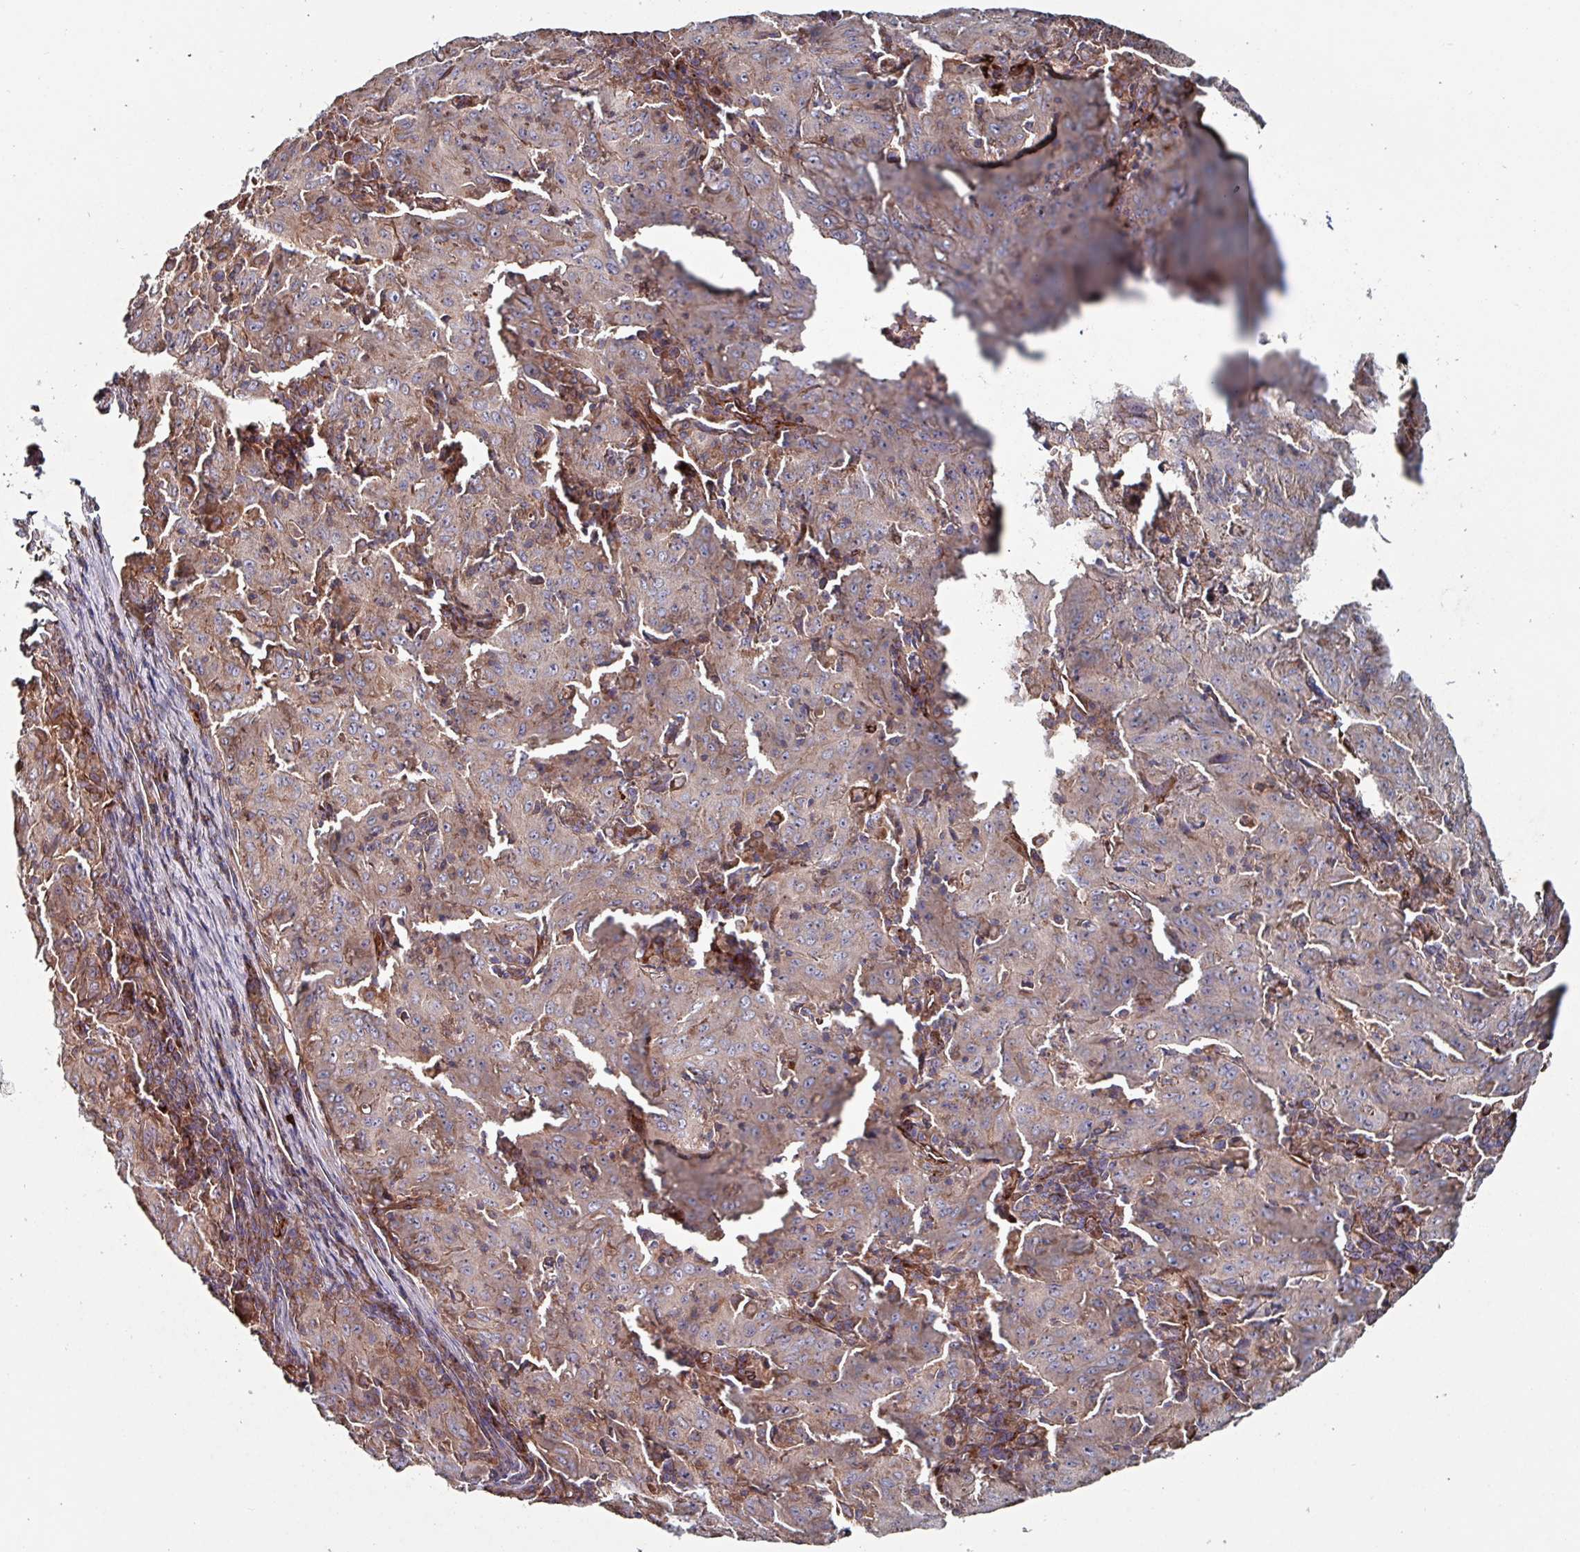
{"staining": {"intensity": "weak", "quantity": "25%-75%", "location": "cytoplasmic/membranous"}, "tissue": "pancreatic cancer", "cell_type": "Tumor cells", "image_type": "cancer", "snomed": [{"axis": "morphology", "description": "Adenocarcinoma, NOS"}, {"axis": "topography", "description": "Pancreas"}], "caption": "Protein staining of pancreatic cancer tissue demonstrates weak cytoplasmic/membranous staining in about 25%-75% of tumor cells.", "gene": "ANO10", "patient": {"sex": "male", "age": 63}}